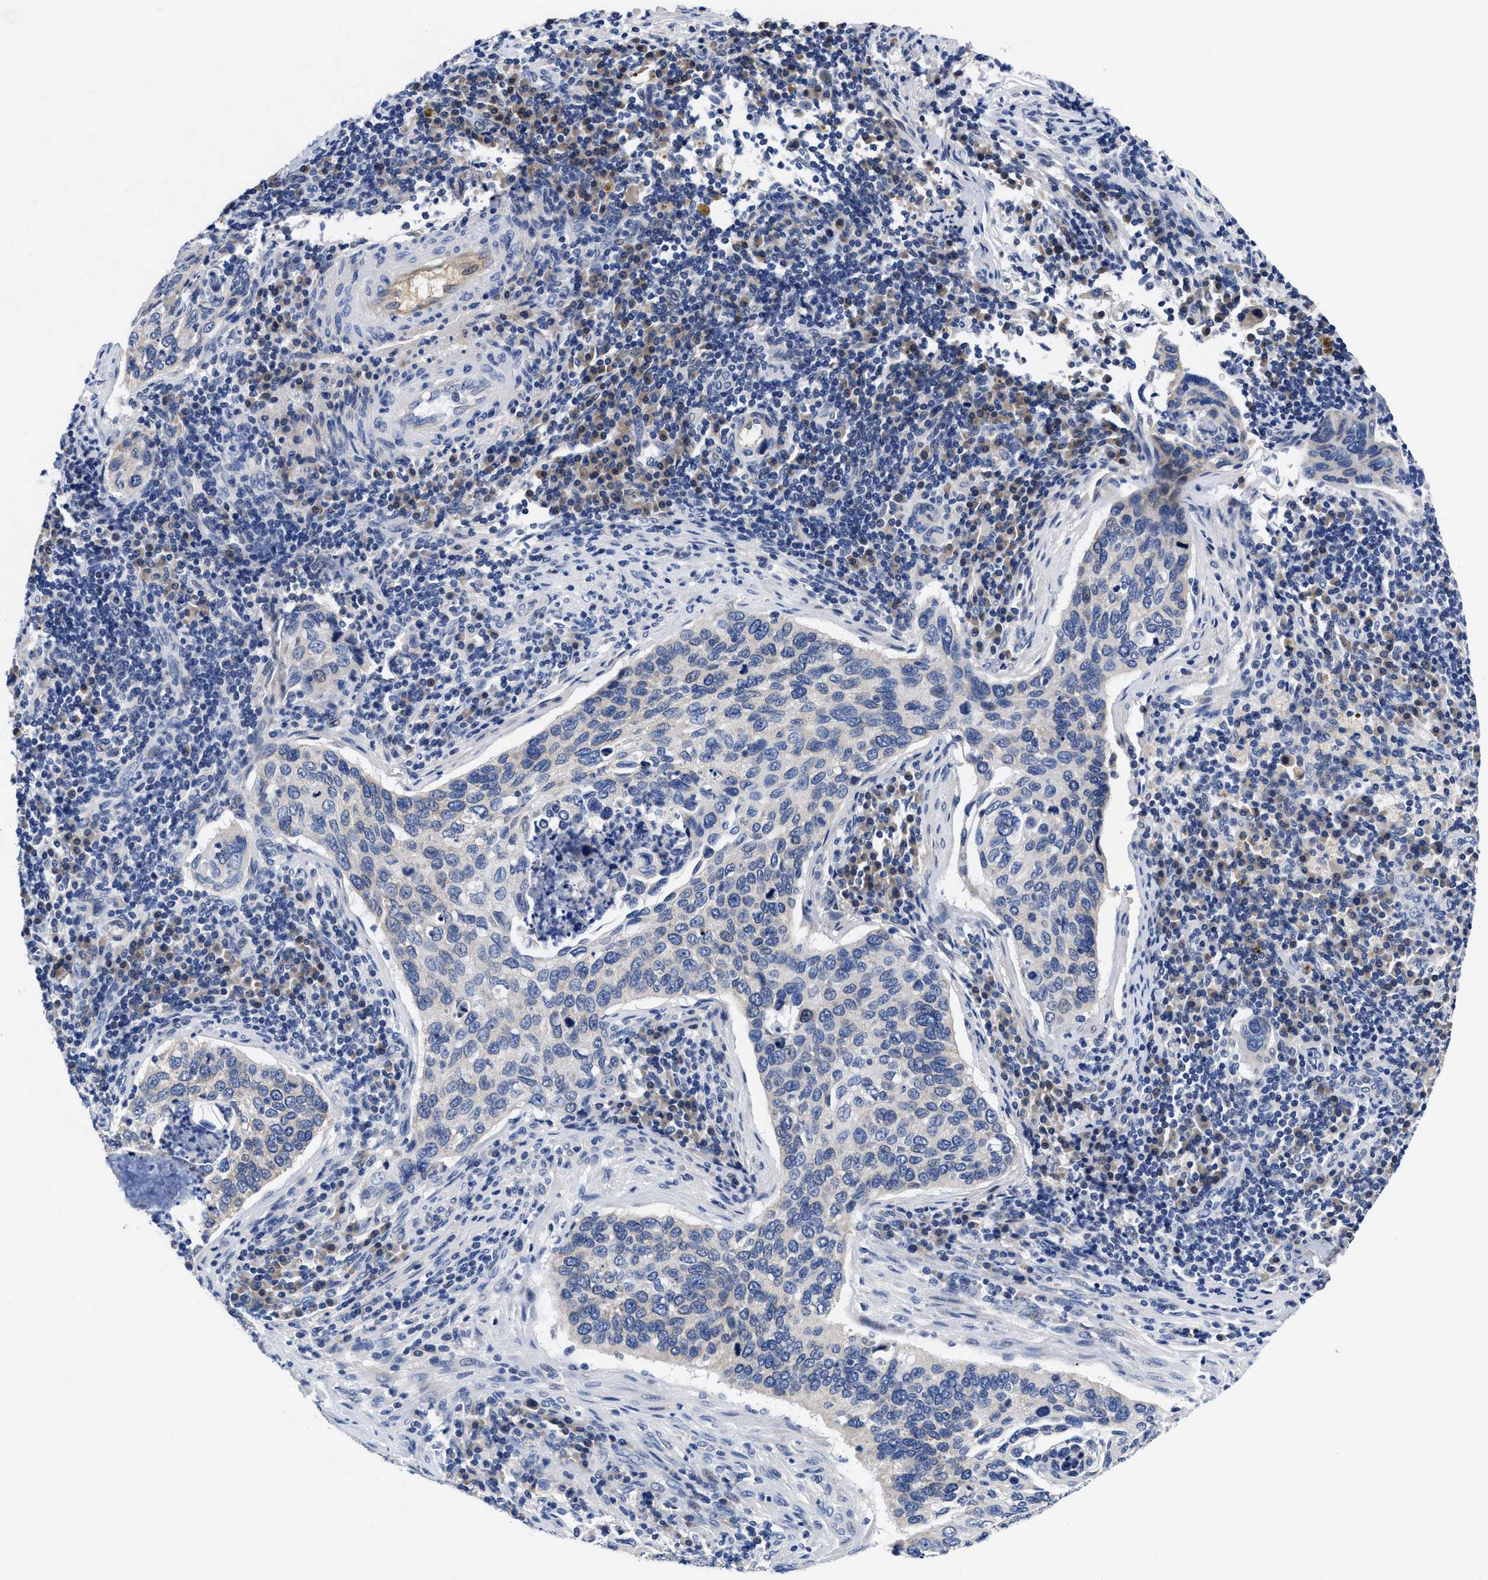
{"staining": {"intensity": "negative", "quantity": "none", "location": "none"}, "tissue": "cervical cancer", "cell_type": "Tumor cells", "image_type": "cancer", "snomed": [{"axis": "morphology", "description": "Squamous cell carcinoma, NOS"}, {"axis": "topography", "description": "Cervix"}], "caption": "The photomicrograph displays no staining of tumor cells in squamous cell carcinoma (cervical). (DAB immunohistochemistry (IHC) visualized using brightfield microscopy, high magnification).", "gene": "DHRS13", "patient": {"sex": "female", "age": 53}}